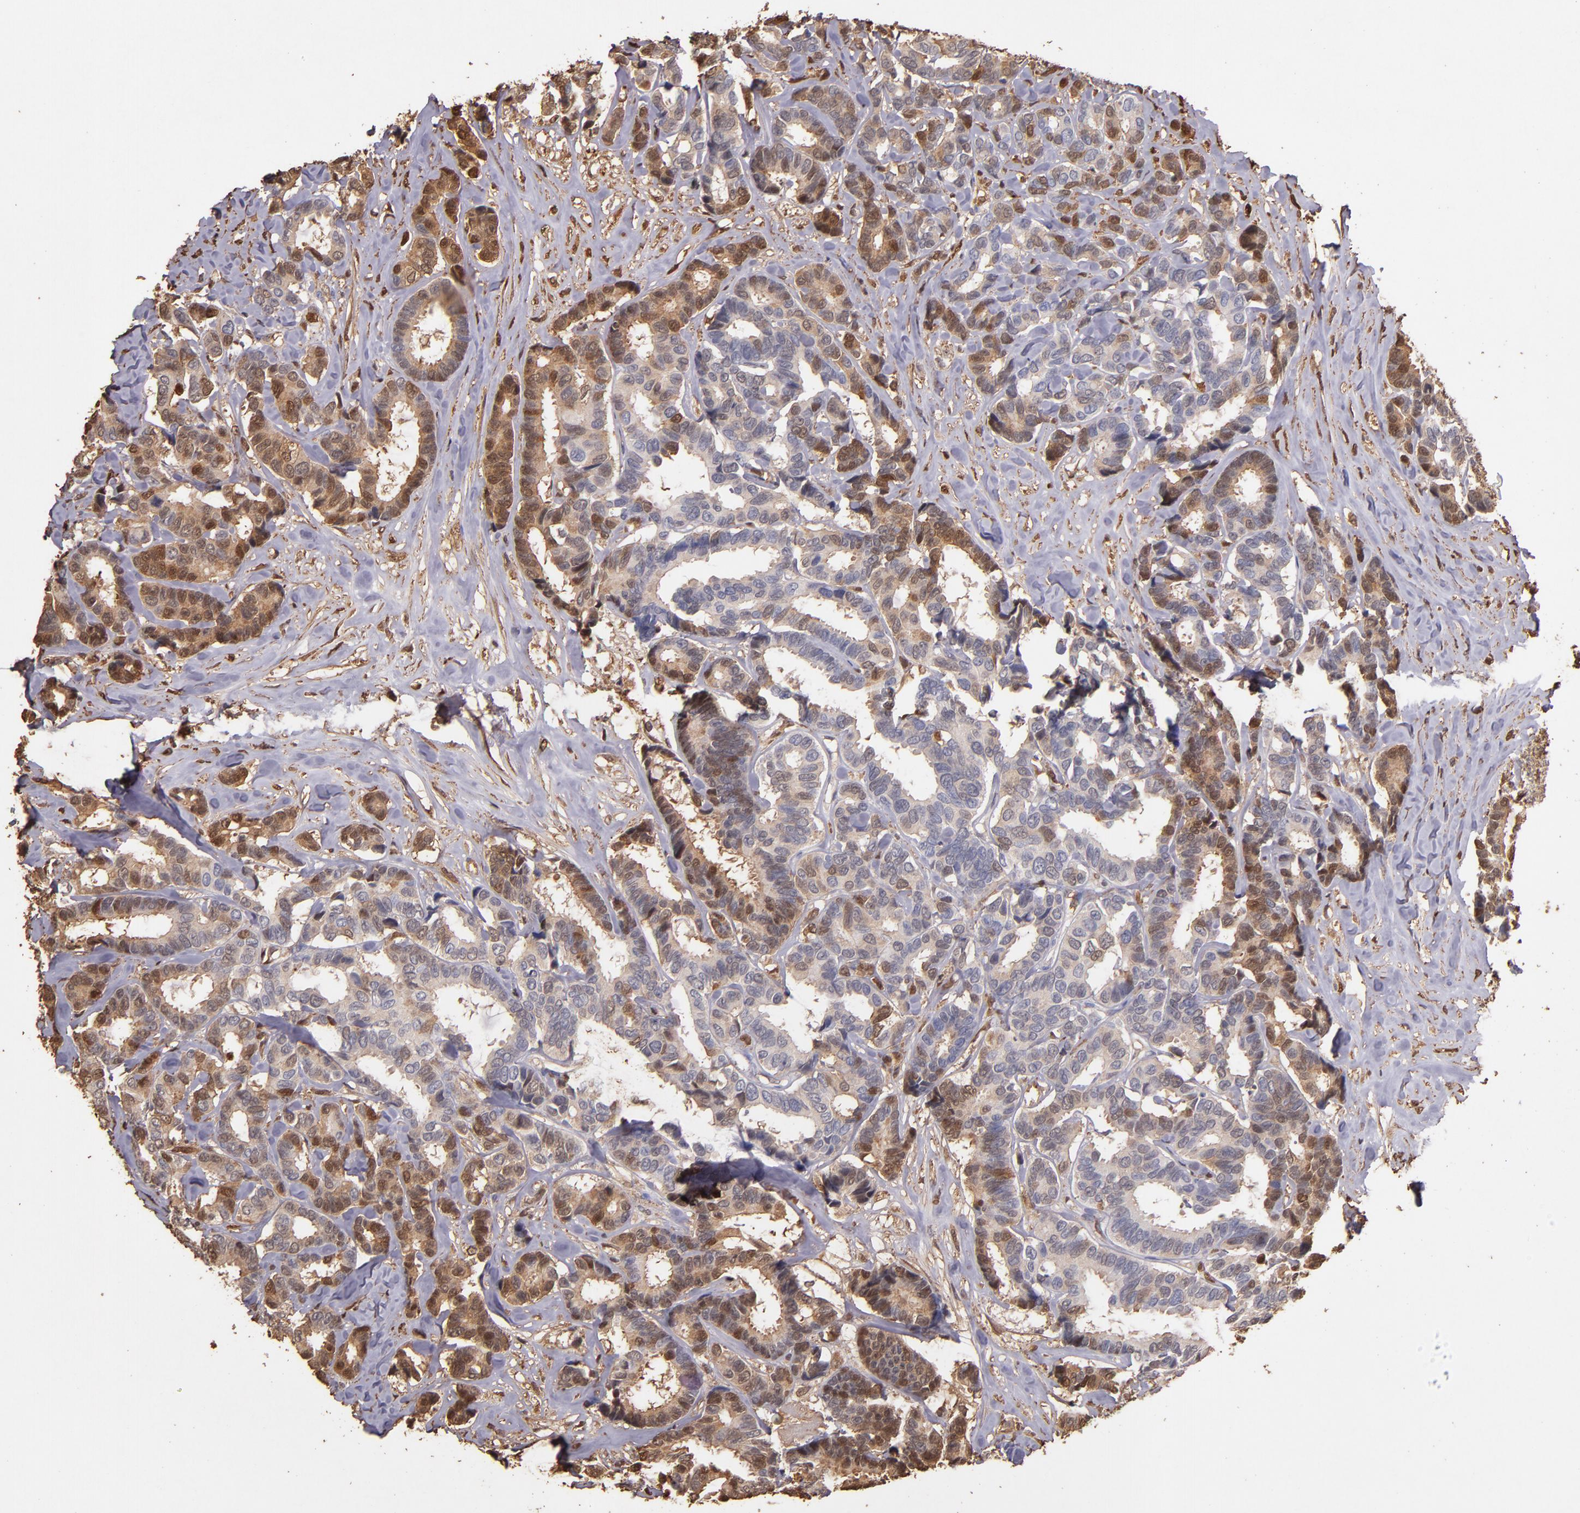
{"staining": {"intensity": "moderate", "quantity": ">75%", "location": "cytoplasmic/membranous,nuclear"}, "tissue": "breast cancer", "cell_type": "Tumor cells", "image_type": "cancer", "snomed": [{"axis": "morphology", "description": "Duct carcinoma"}, {"axis": "topography", "description": "Breast"}], "caption": "Protein staining exhibits moderate cytoplasmic/membranous and nuclear positivity in approximately >75% of tumor cells in breast cancer.", "gene": "S100A6", "patient": {"sex": "female", "age": 87}}